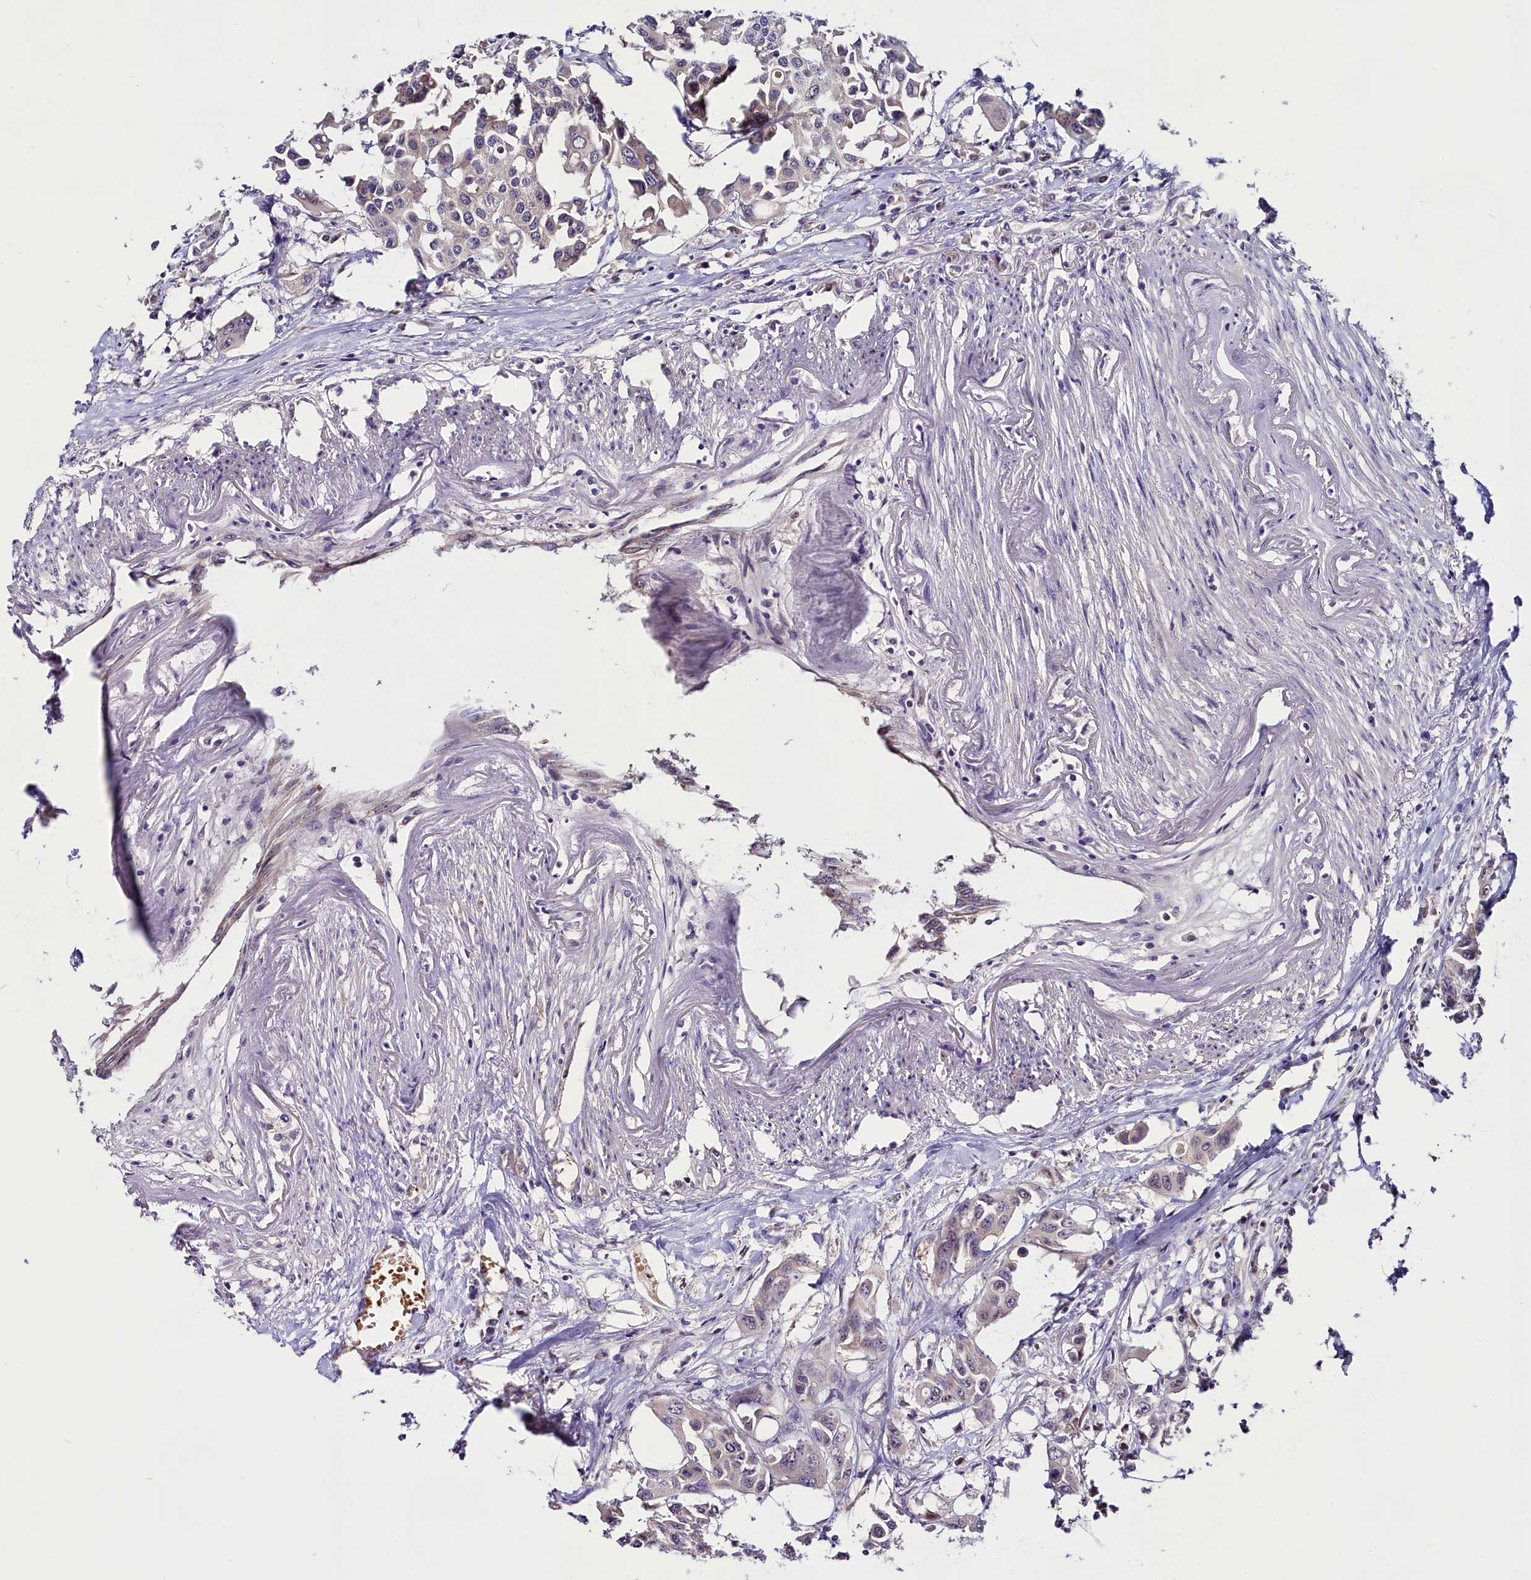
{"staining": {"intensity": "weak", "quantity": "25%-75%", "location": "cytoplasmic/membranous"}, "tissue": "colorectal cancer", "cell_type": "Tumor cells", "image_type": "cancer", "snomed": [{"axis": "morphology", "description": "Adenocarcinoma, NOS"}, {"axis": "topography", "description": "Colon"}], "caption": "This image exhibits colorectal adenocarcinoma stained with immunohistochemistry (IHC) to label a protein in brown. The cytoplasmic/membranous of tumor cells show weak positivity for the protein. Nuclei are counter-stained blue.", "gene": "C9orf40", "patient": {"sex": "male", "age": 77}}